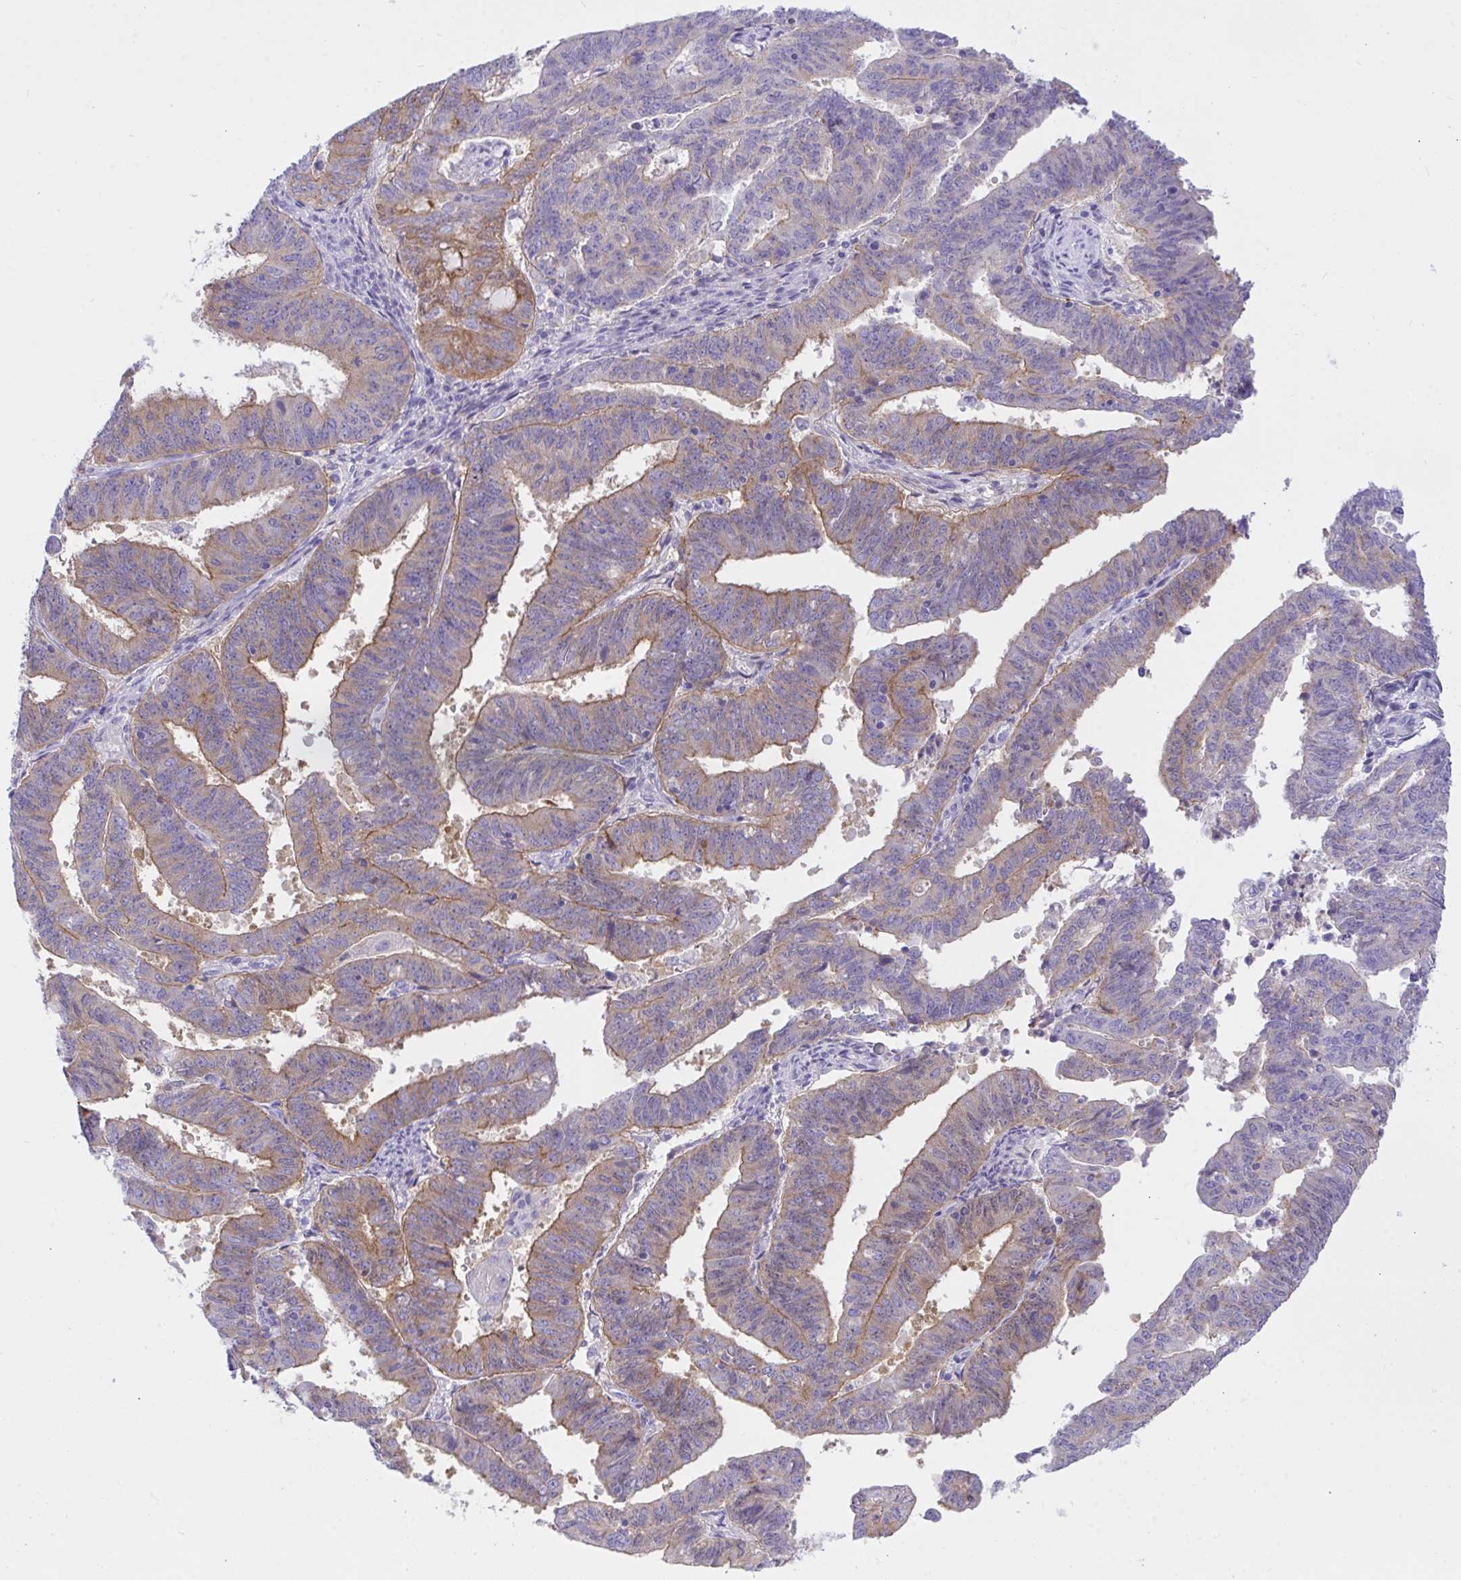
{"staining": {"intensity": "weak", "quantity": "25%-75%", "location": "cytoplasmic/membranous"}, "tissue": "endometrial cancer", "cell_type": "Tumor cells", "image_type": "cancer", "snomed": [{"axis": "morphology", "description": "Adenocarcinoma, NOS"}, {"axis": "topography", "description": "Endometrium"}], "caption": "A histopathology image showing weak cytoplasmic/membranous staining in approximately 25%-75% of tumor cells in endometrial cancer, as visualized by brown immunohistochemical staining.", "gene": "TLN2", "patient": {"sex": "female", "age": 82}}